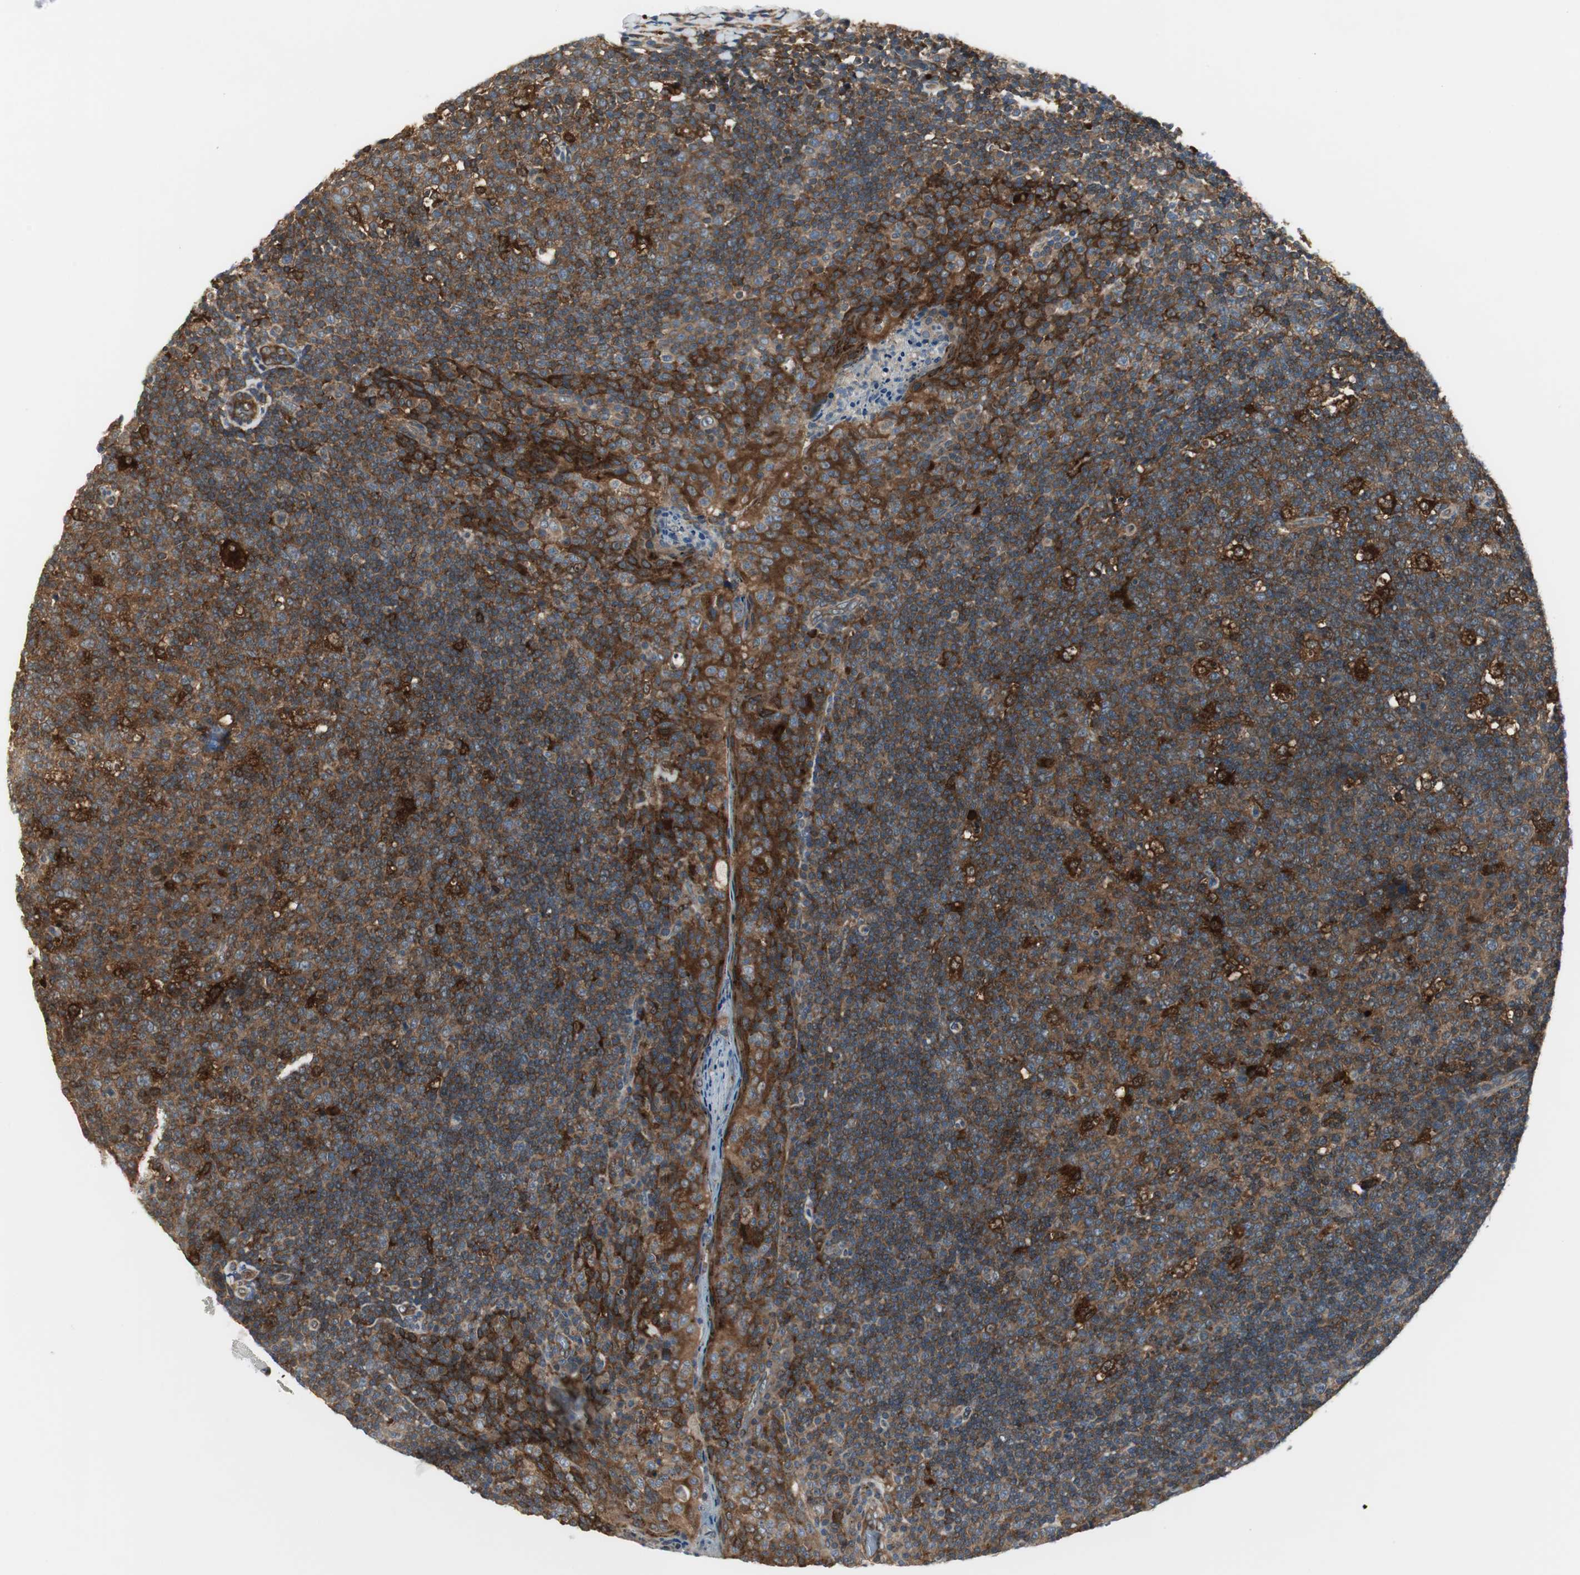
{"staining": {"intensity": "strong", "quantity": ">75%", "location": "cytoplasmic/membranous"}, "tissue": "tonsil", "cell_type": "Germinal center cells", "image_type": "normal", "snomed": [{"axis": "morphology", "description": "Normal tissue, NOS"}, {"axis": "topography", "description": "Tonsil"}], "caption": "Brown immunohistochemical staining in normal tonsil reveals strong cytoplasmic/membranous positivity in approximately >75% of germinal center cells. Nuclei are stained in blue.", "gene": "NCK1", "patient": {"sex": "male", "age": 17}}